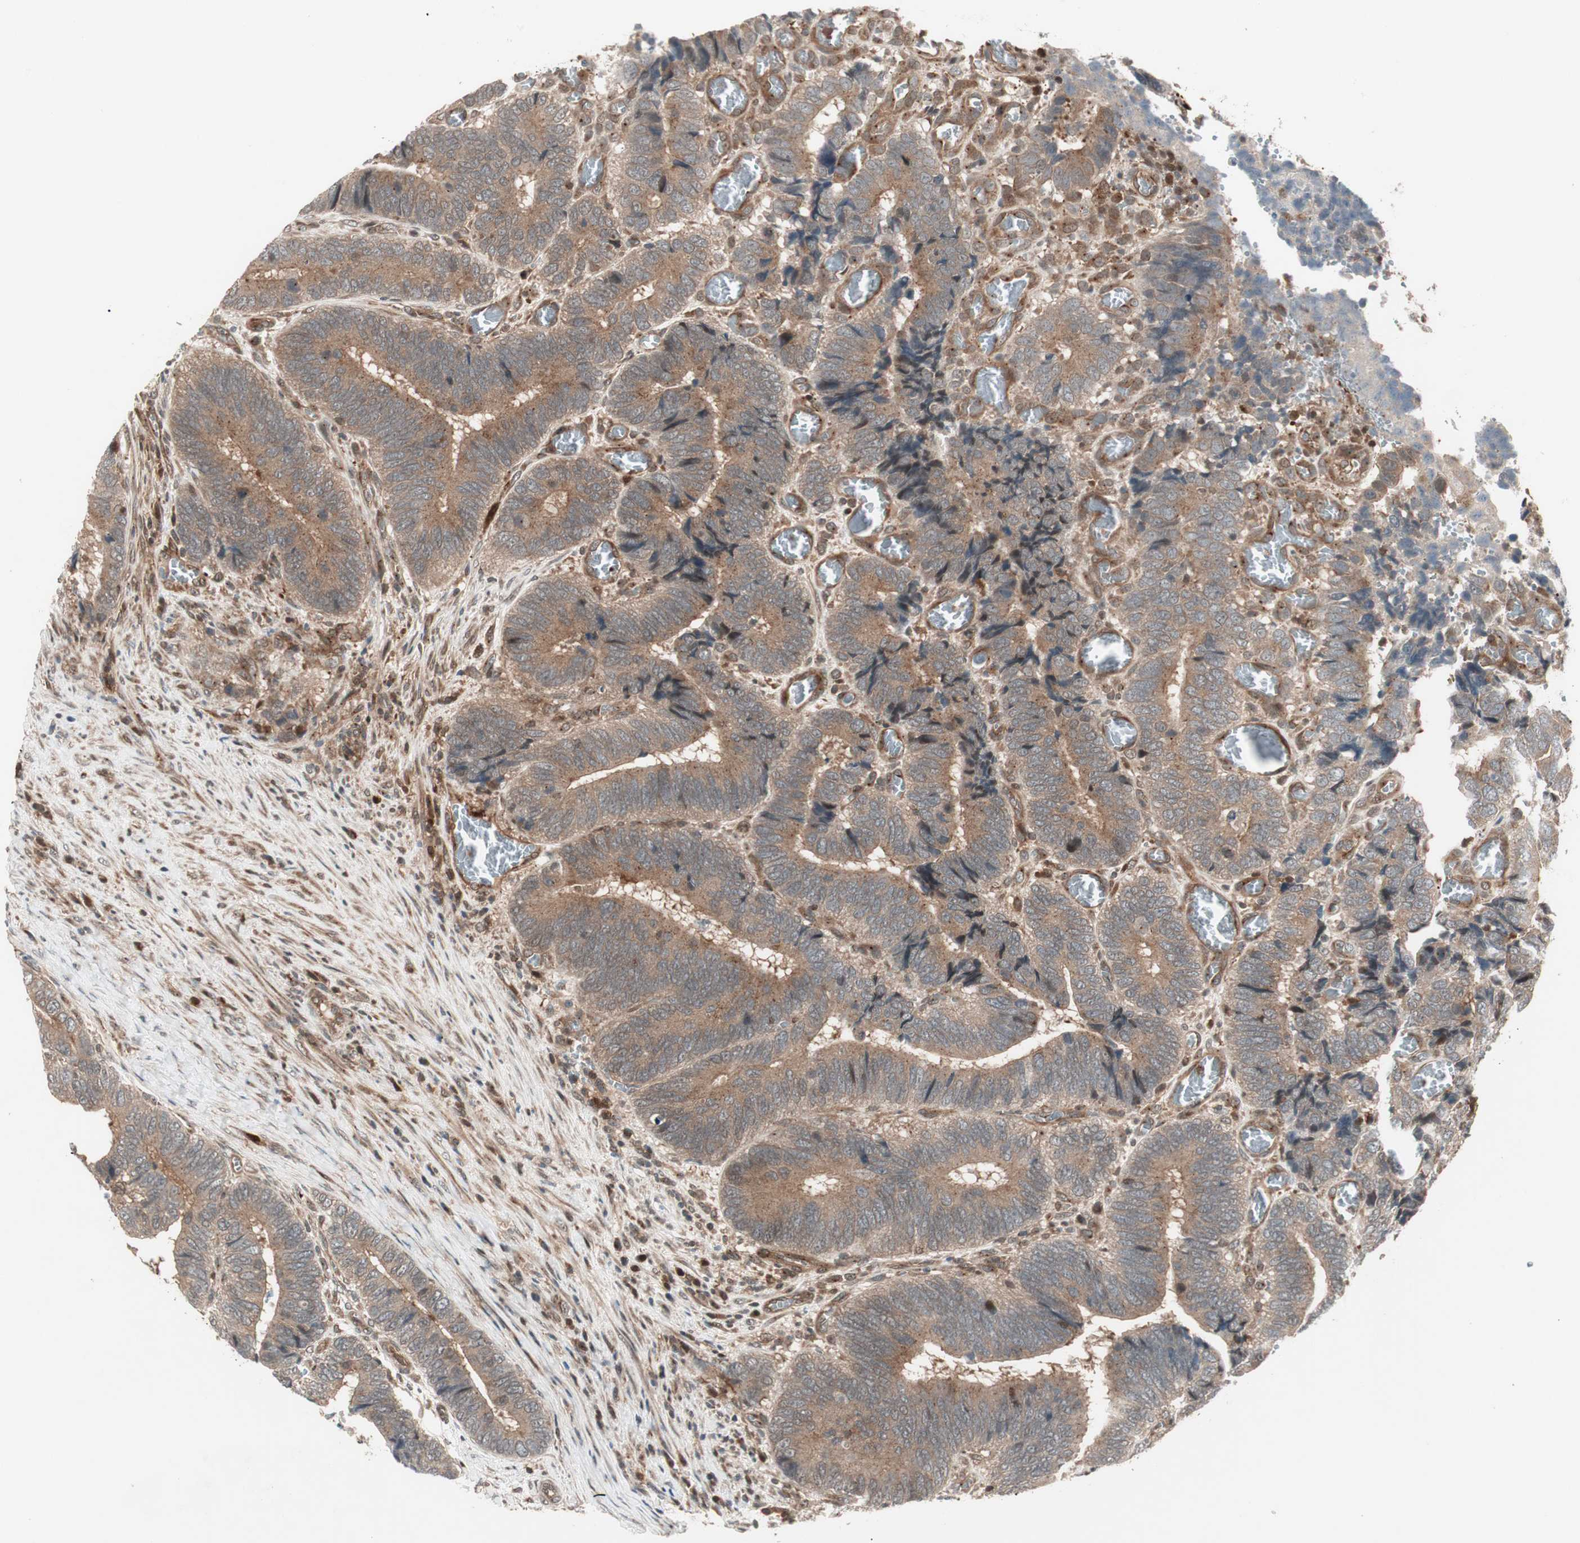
{"staining": {"intensity": "moderate", "quantity": ">75%", "location": "cytoplasmic/membranous"}, "tissue": "colorectal cancer", "cell_type": "Tumor cells", "image_type": "cancer", "snomed": [{"axis": "morphology", "description": "Adenocarcinoma, NOS"}, {"axis": "topography", "description": "Colon"}], "caption": "Immunohistochemical staining of human colorectal adenocarcinoma reveals moderate cytoplasmic/membranous protein positivity in about >75% of tumor cells.", "gene": "PRKG2", "patient": {"sex": "male", "age": 72}}